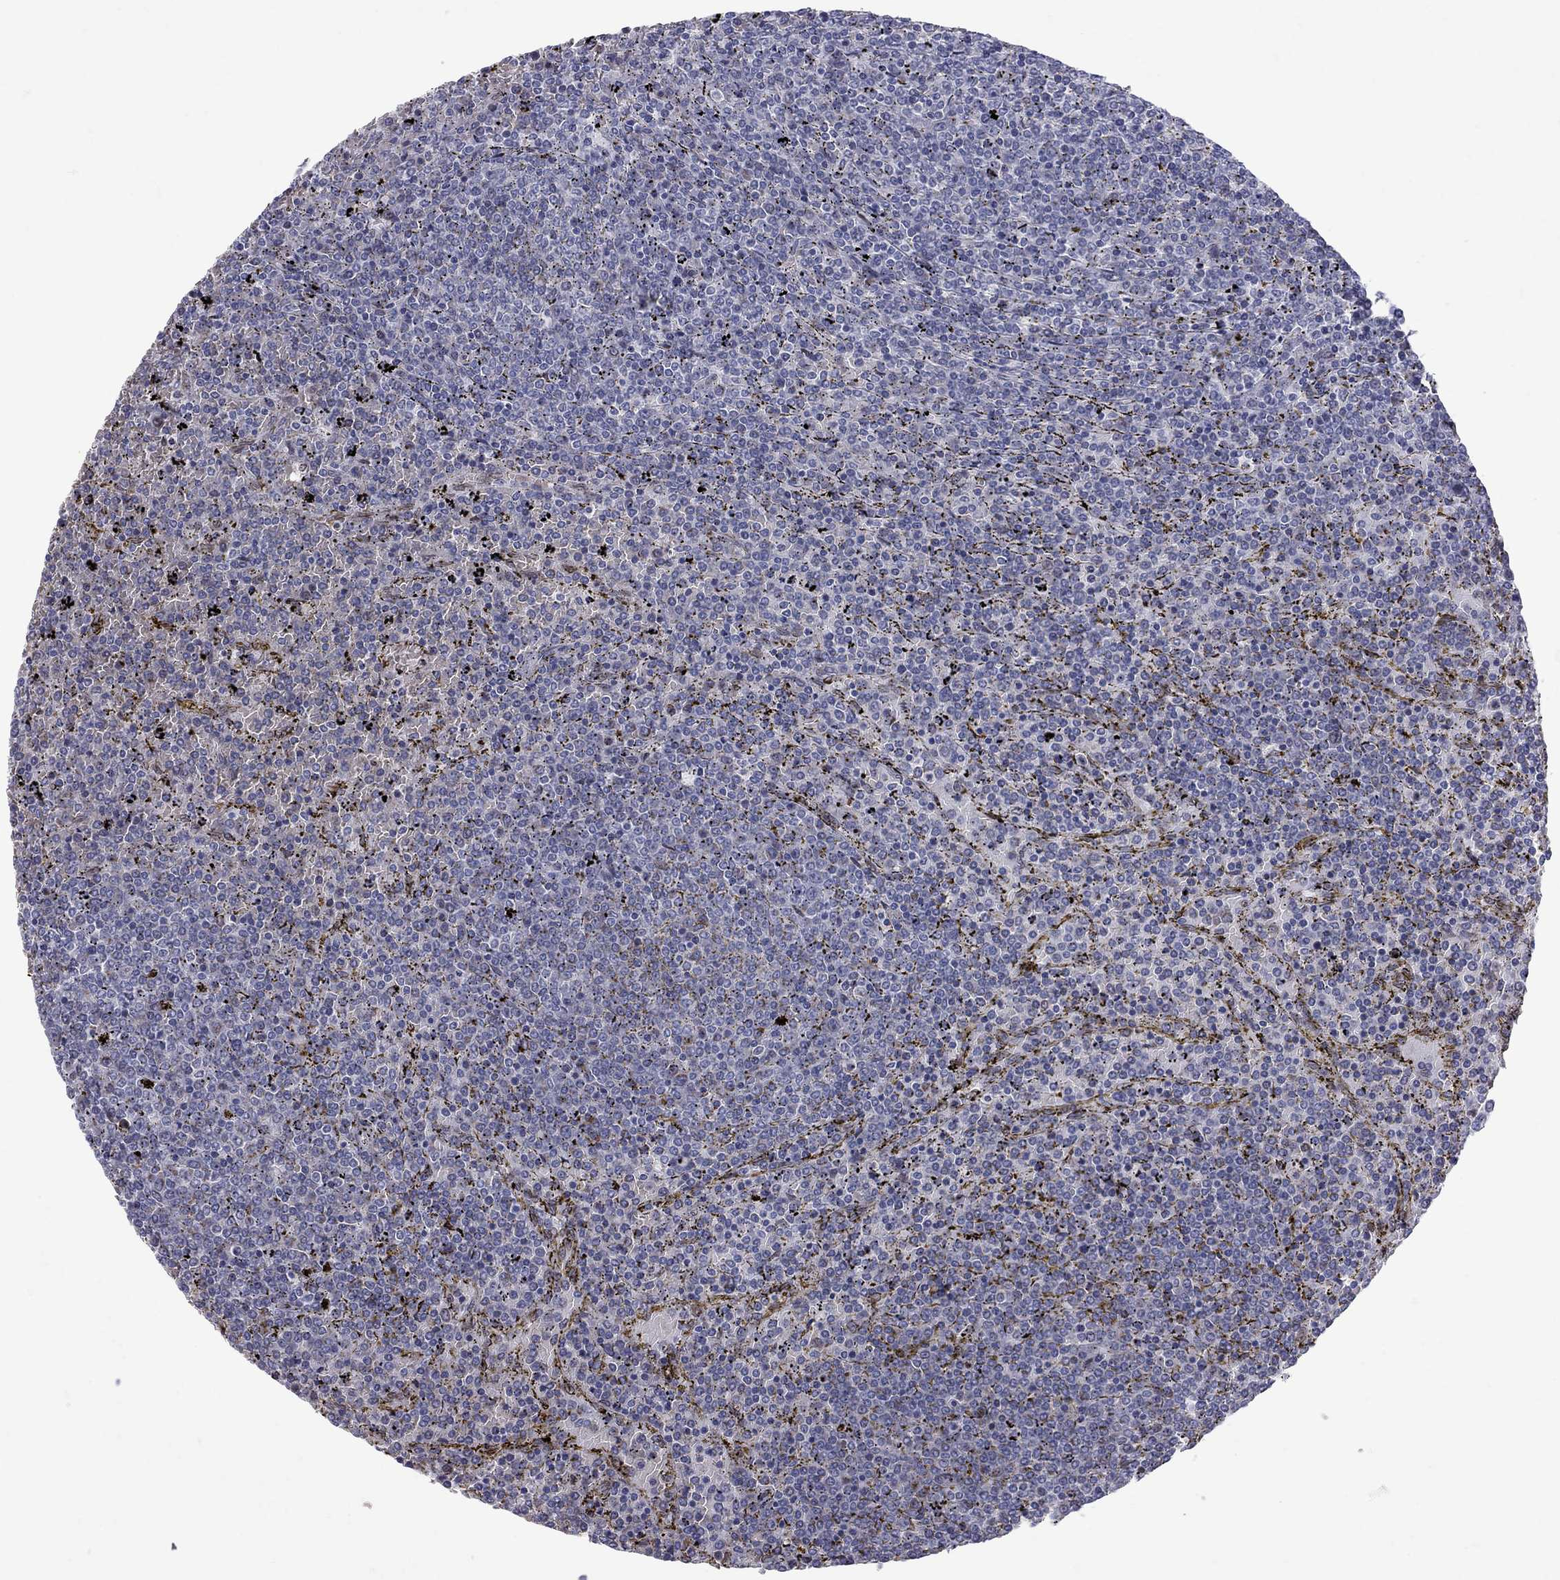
{"staining": {"intensity": "negative", "quantity": "none", "location": "none"}, "tissue": "lymphoma", "cell_type": "Tumor cells", "image_type": "cancer", "snomed": [{"axis": "morphology", "description": "Malignant lymphoma, non-Hodgkin's type, Low grade"}, {"axis": "topography", "description": "Spleen"}], "caption": "Tumor cells are negative for brown protein staining in low-grade malignant lymphoma, non-Hodgkin's type.", "gene": "CLTCL1", "patient": {"sex": "female", "age": 77}}